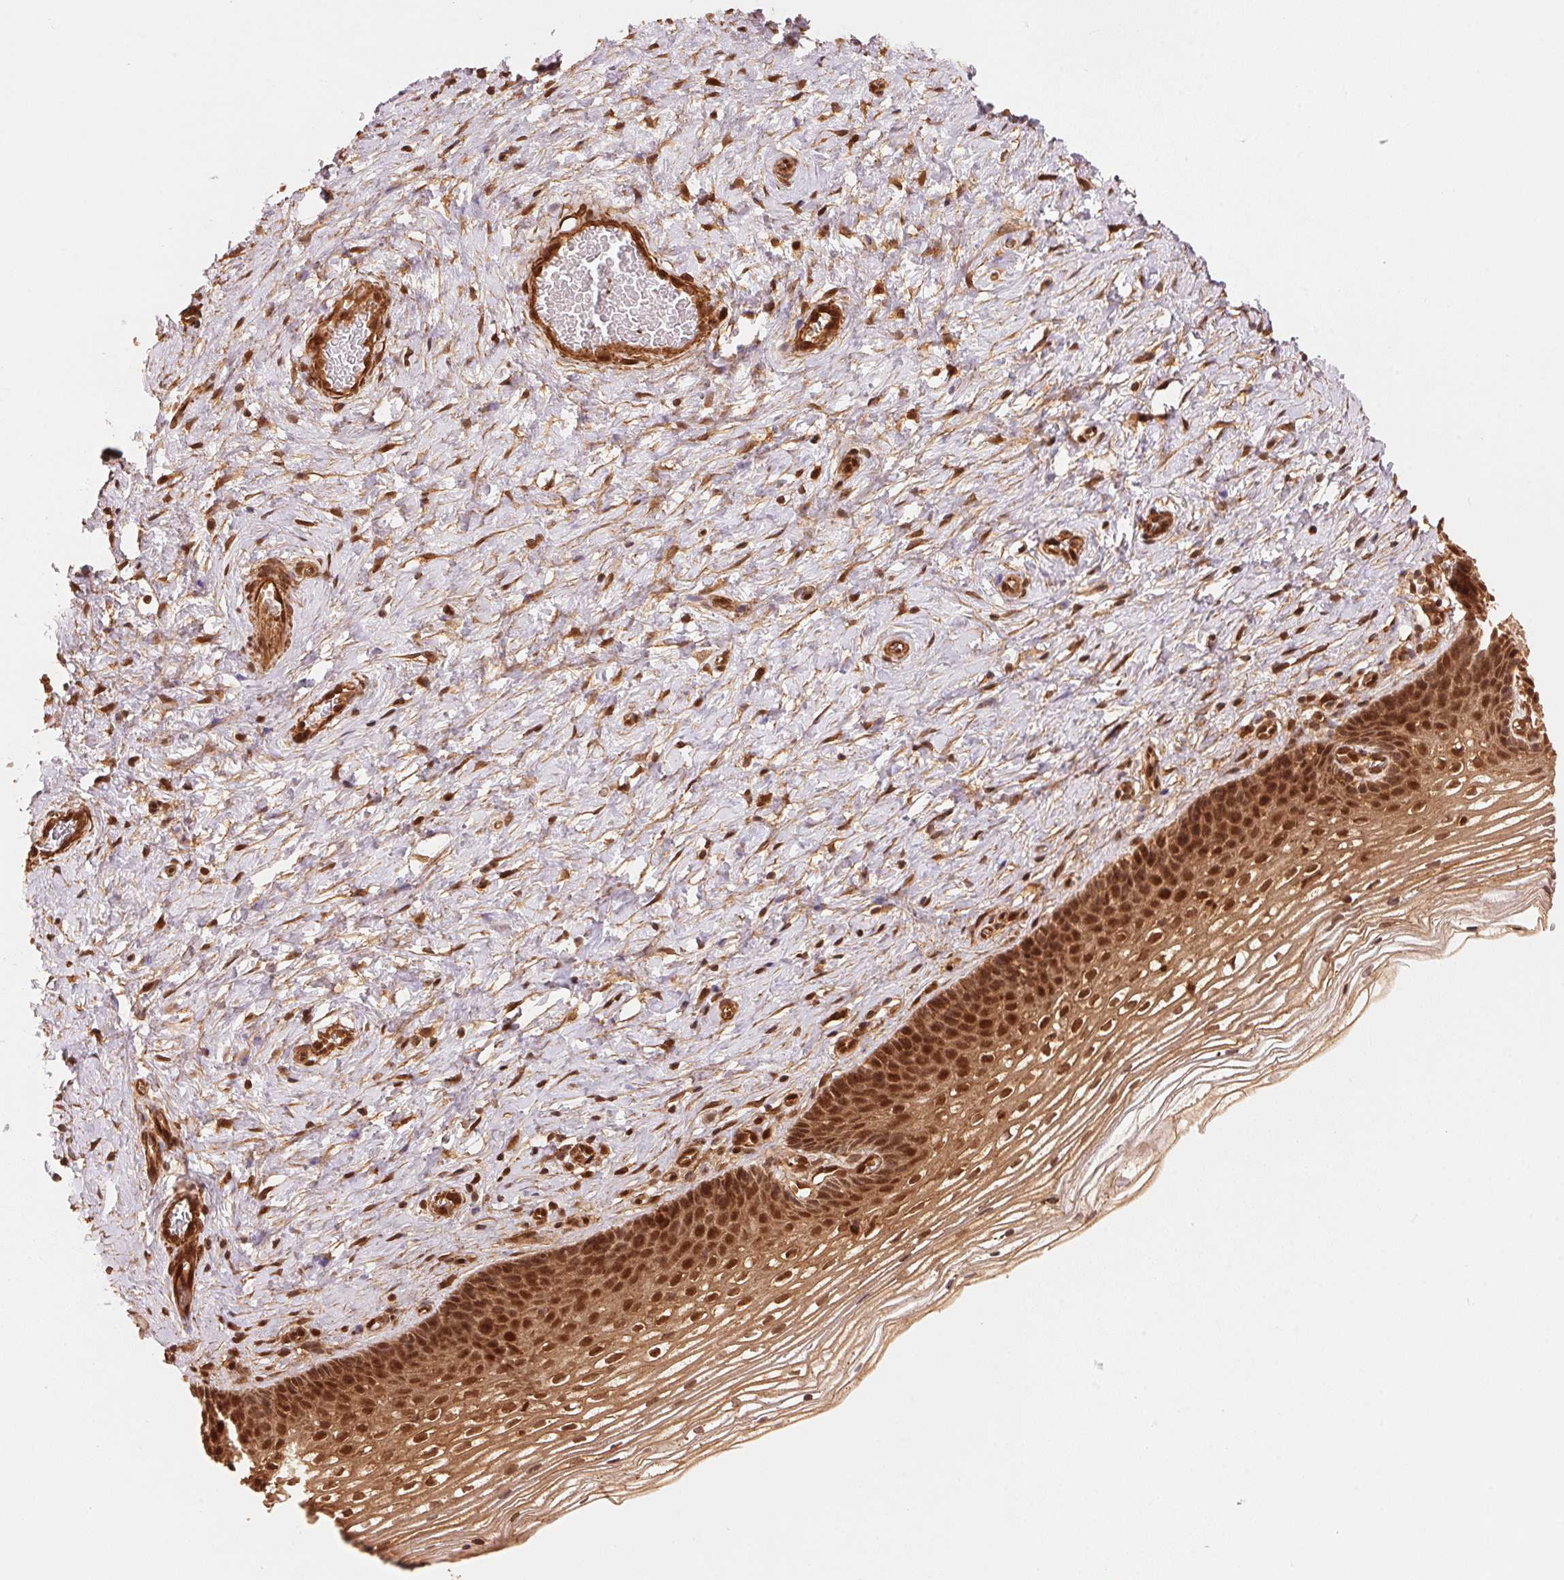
{"staining": {"intensity": "strong", "quantity": "25%-75%", "location": "cytoplasmic/membranous,nuclear"}, "tissue": "cervix", "cell_type": "Glandular cells", "image_type": "normal", "snomed": [{"axis": "morphology", "description": "Normal tissue, NOS"}, {"axis": "topography", "description": "Cervix"}], "caption": "Normal cervix demonstrates strong cytoplasmic/membranous,nuclear positivity in approximately 25%-75% of glandular cells, visualized by immunohistochemistry. Nuclei are stained in blue.", "gene": "TNIP2", "patient": {"sex": "female", "age": 34}}